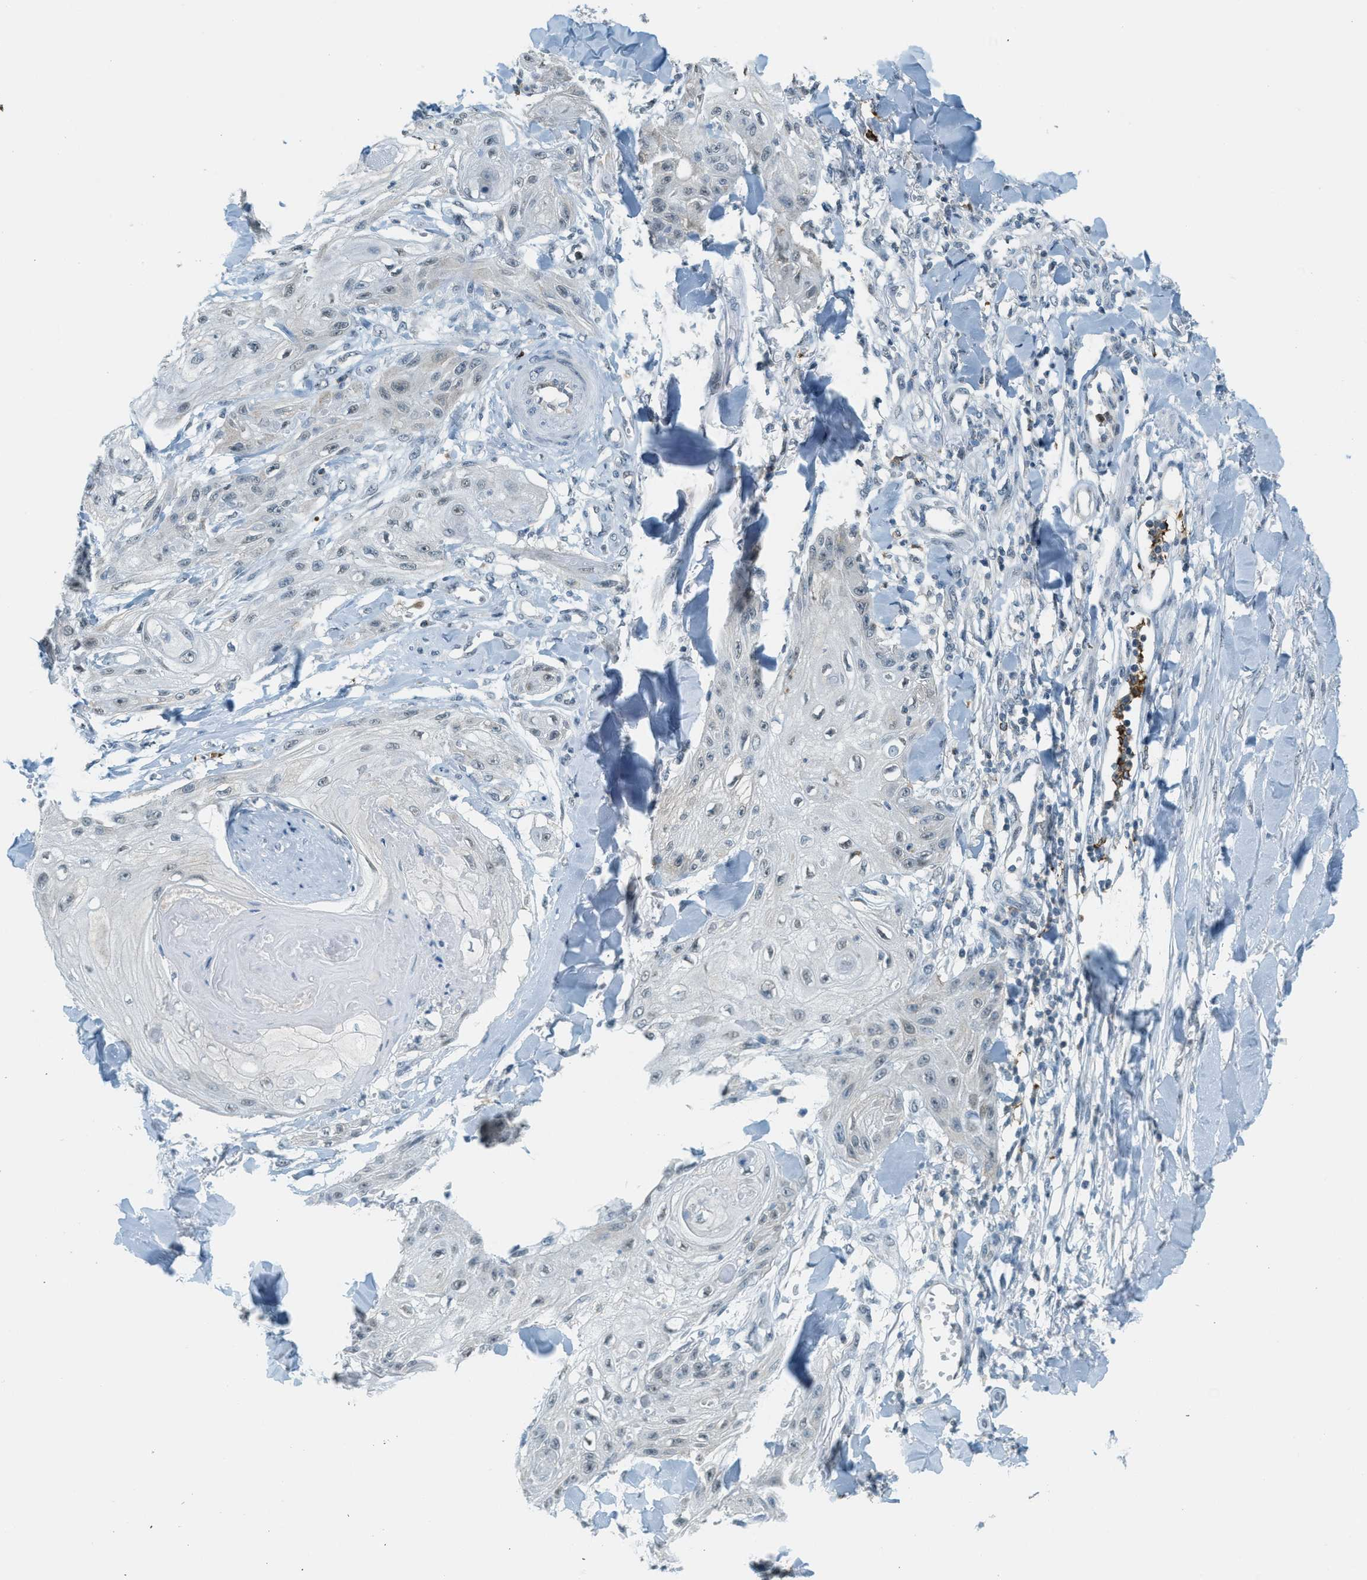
{"staining": {"intensity": "negative", "quantity": "none", "location": "none"}, "tissue": "skin cancer", "cell_type": "Tumor cells", "image_type": "cancer", "snomed": [{"axis": "morphology", "description": "Squamous cell carcinoma, NOS"}, {"axis": "topography", "description": "Skin"}], "caption": "There is no significant staining in tumor cells of skin cancer.", "gene": "FYN", "patient": {"sex": "male", "age": 74}}